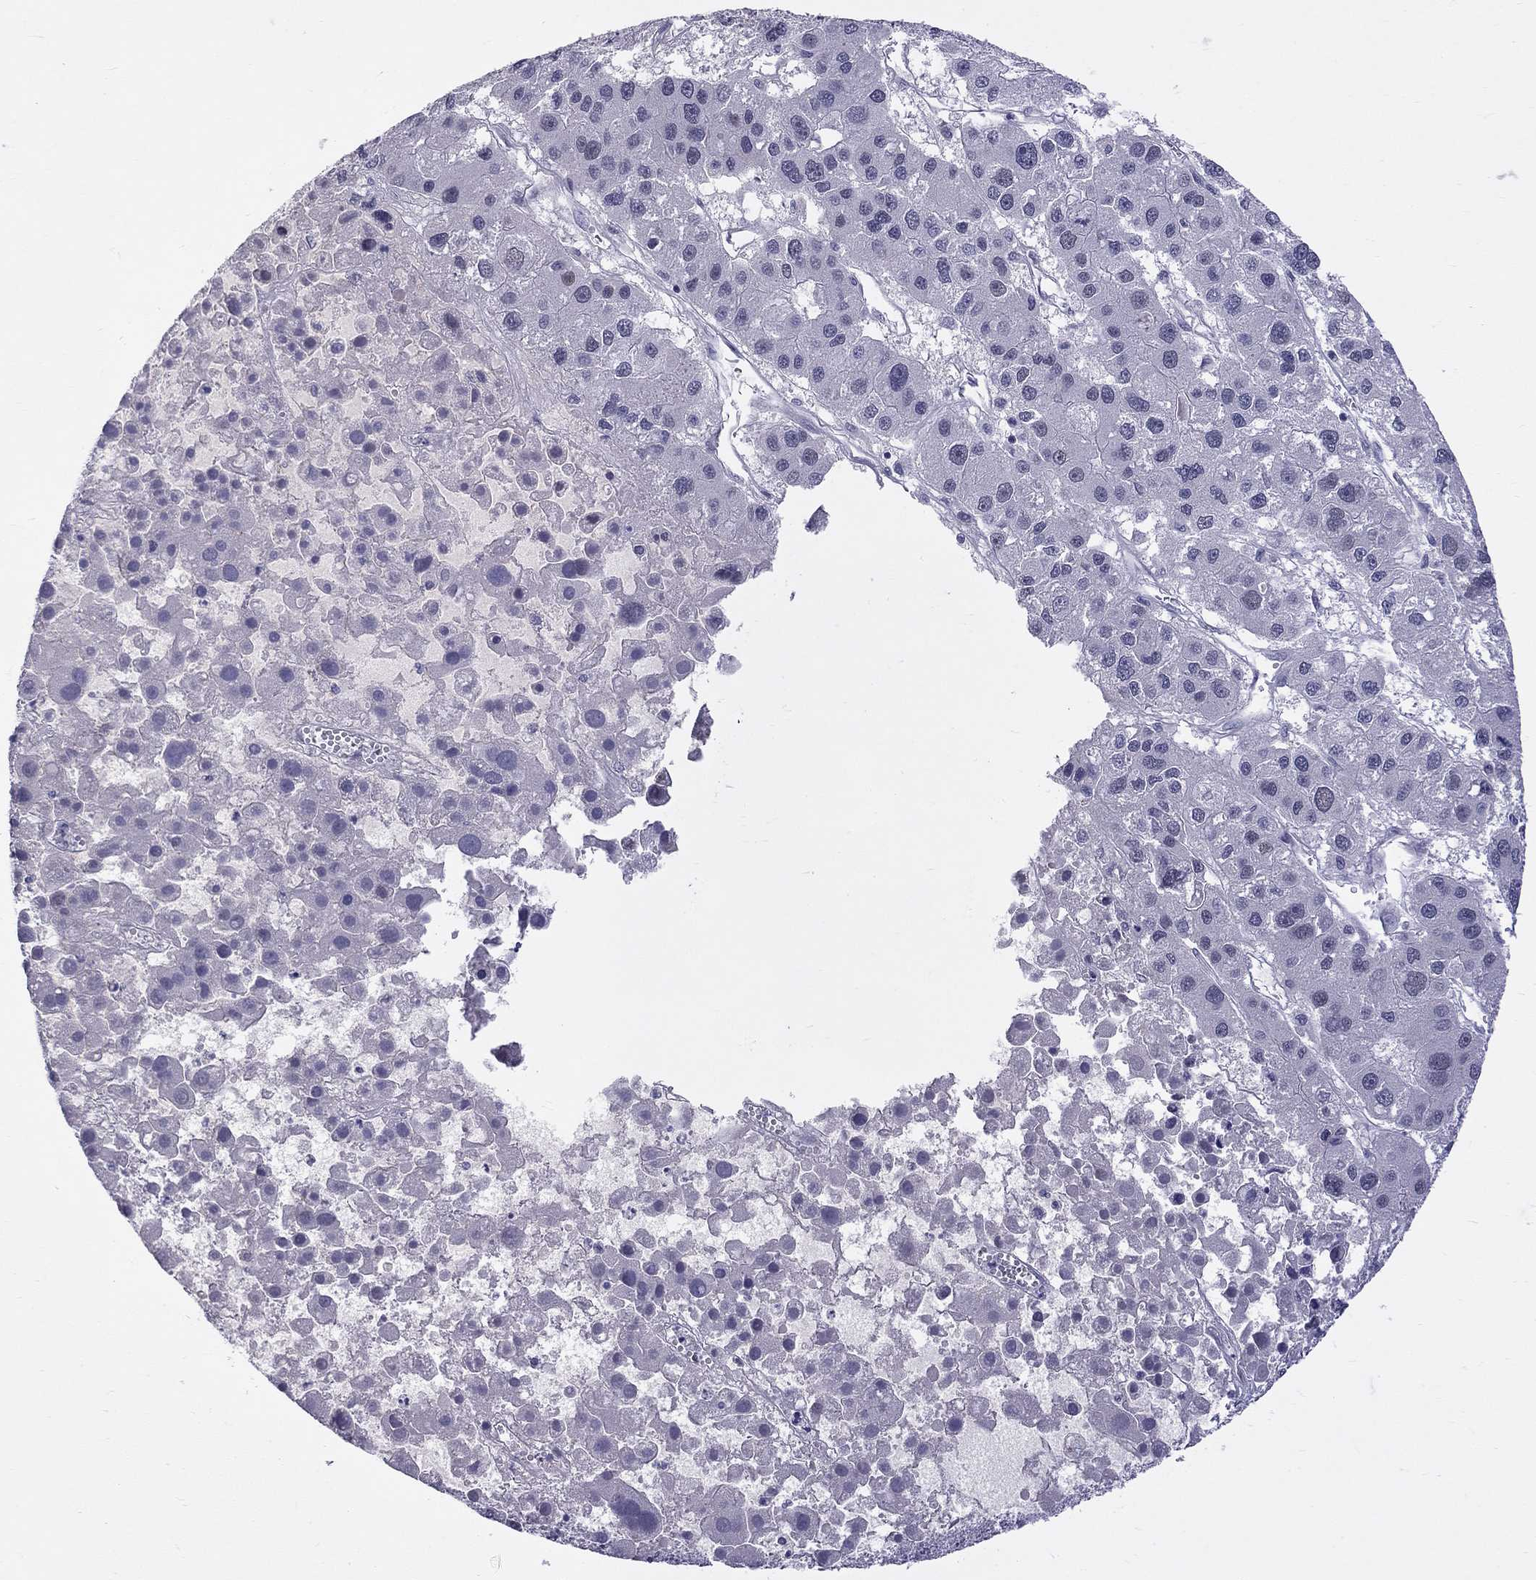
{"staining": {"intensity": "negative", "quantity": "none", "location": "none"}, "tissue": "liver cancer", "cell_type": "Tumor cells", "image_type": "cancer", "snomed": [{"axis": "morphology", "description": "Carcinoma, Hepatocellular, NOS"}, {"axis": "topography", "description": "Liver"}], "caption": "Immunohistochemical staining of human liver hepatocellular carcinoma shows no significant staining in tumor cells.", "gene": "RTL9", "patient": {"sex": "male", "age": 73}}